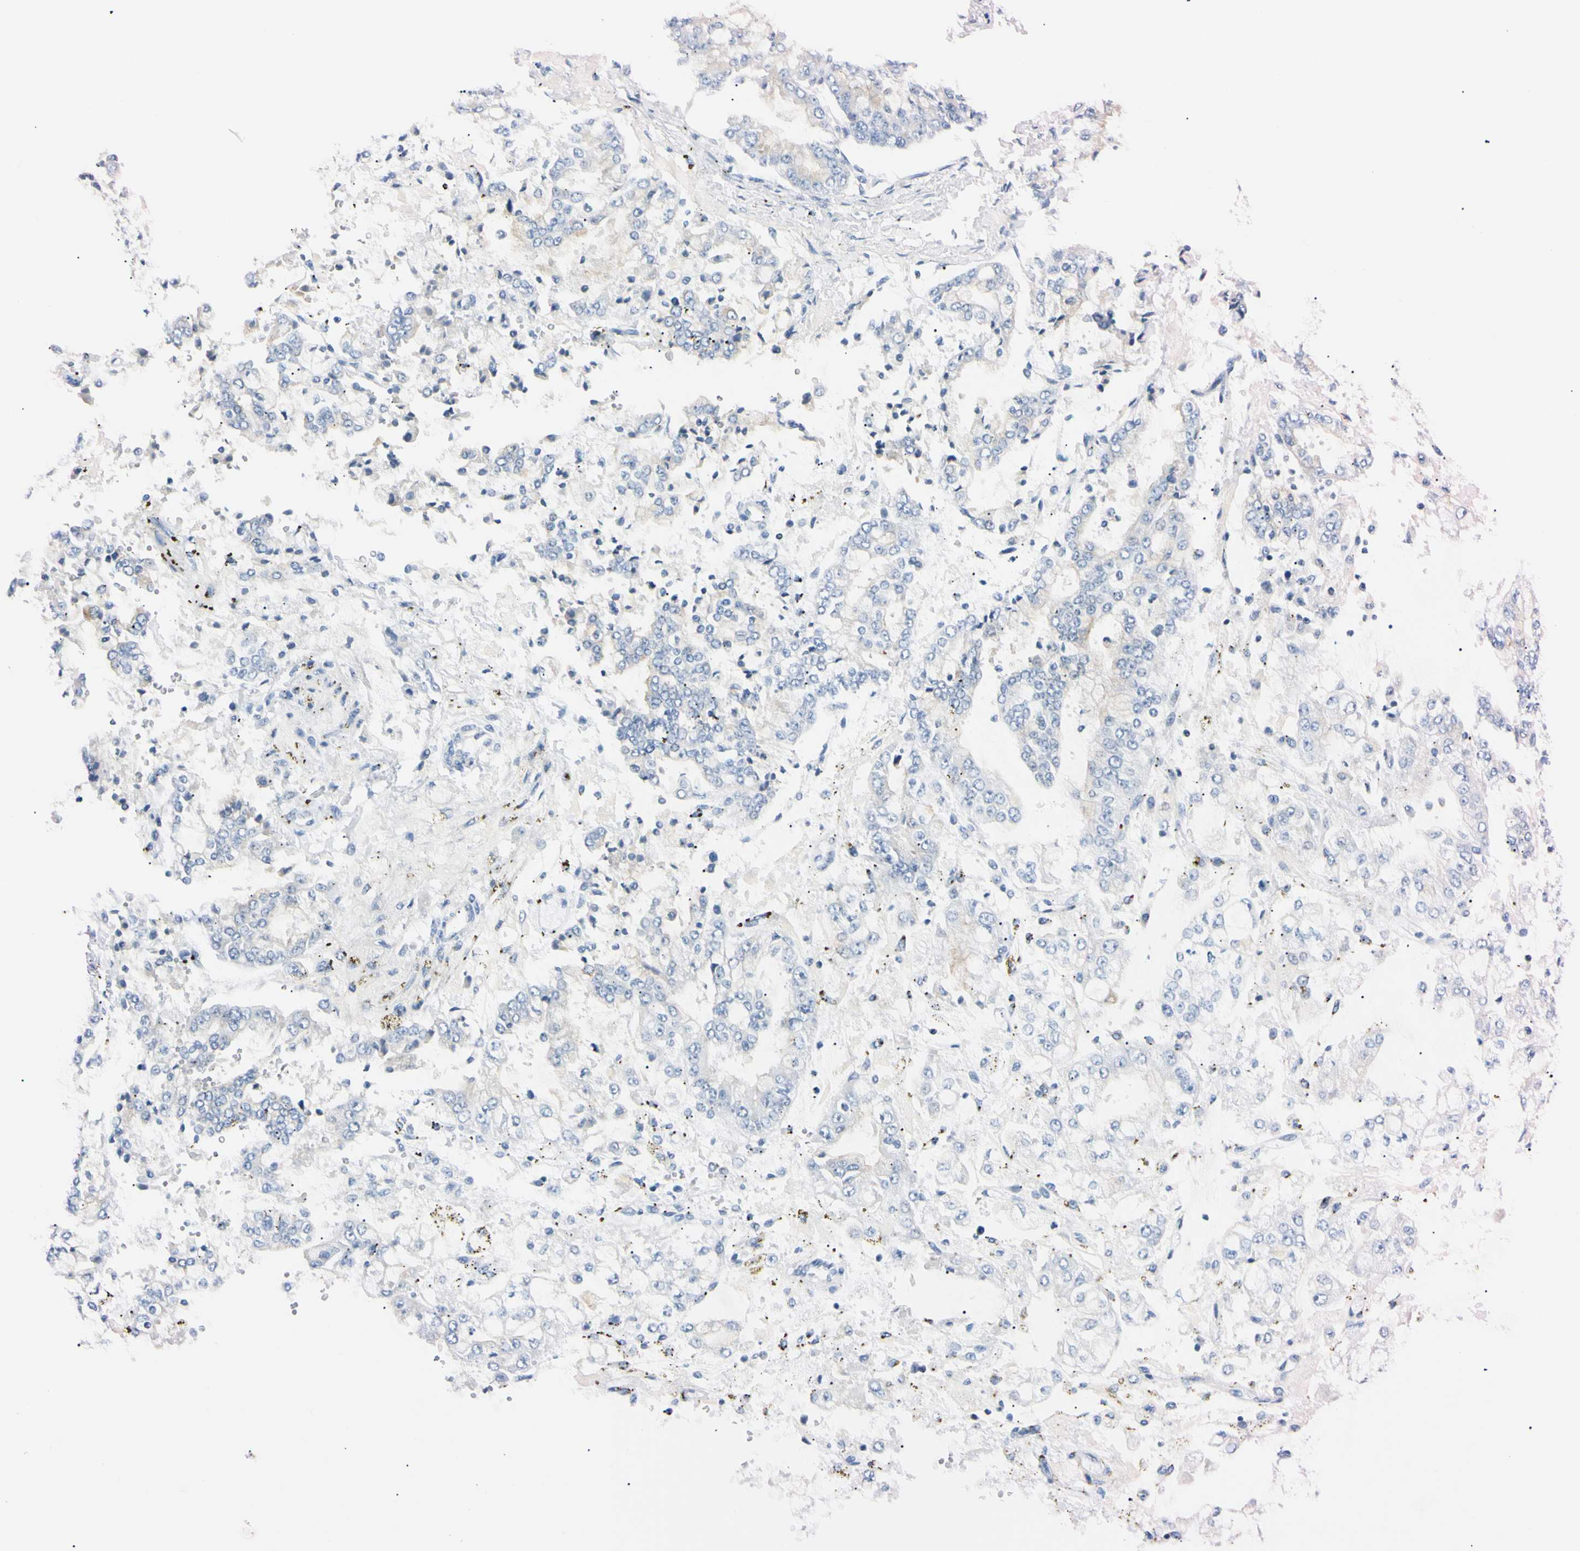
{"staining": {"intensity": "negative", "quantity": "none", "location": "none"}, "tissue": "stomach cancer", "cell_type": "Tumor cells", "image_type": "cancer", "snomed": [{"axis": "morphology", "description": "Adenocarcinoma, NOS"}, {"axis": "topography", "description": "Stomach"}], "caption": "Photomicrograph shows no significant protein positivity in tumor cells of stomach adenocarcinoma.", "gene": "C1orf174", "patient": {"sex": "male", "age": 76}}